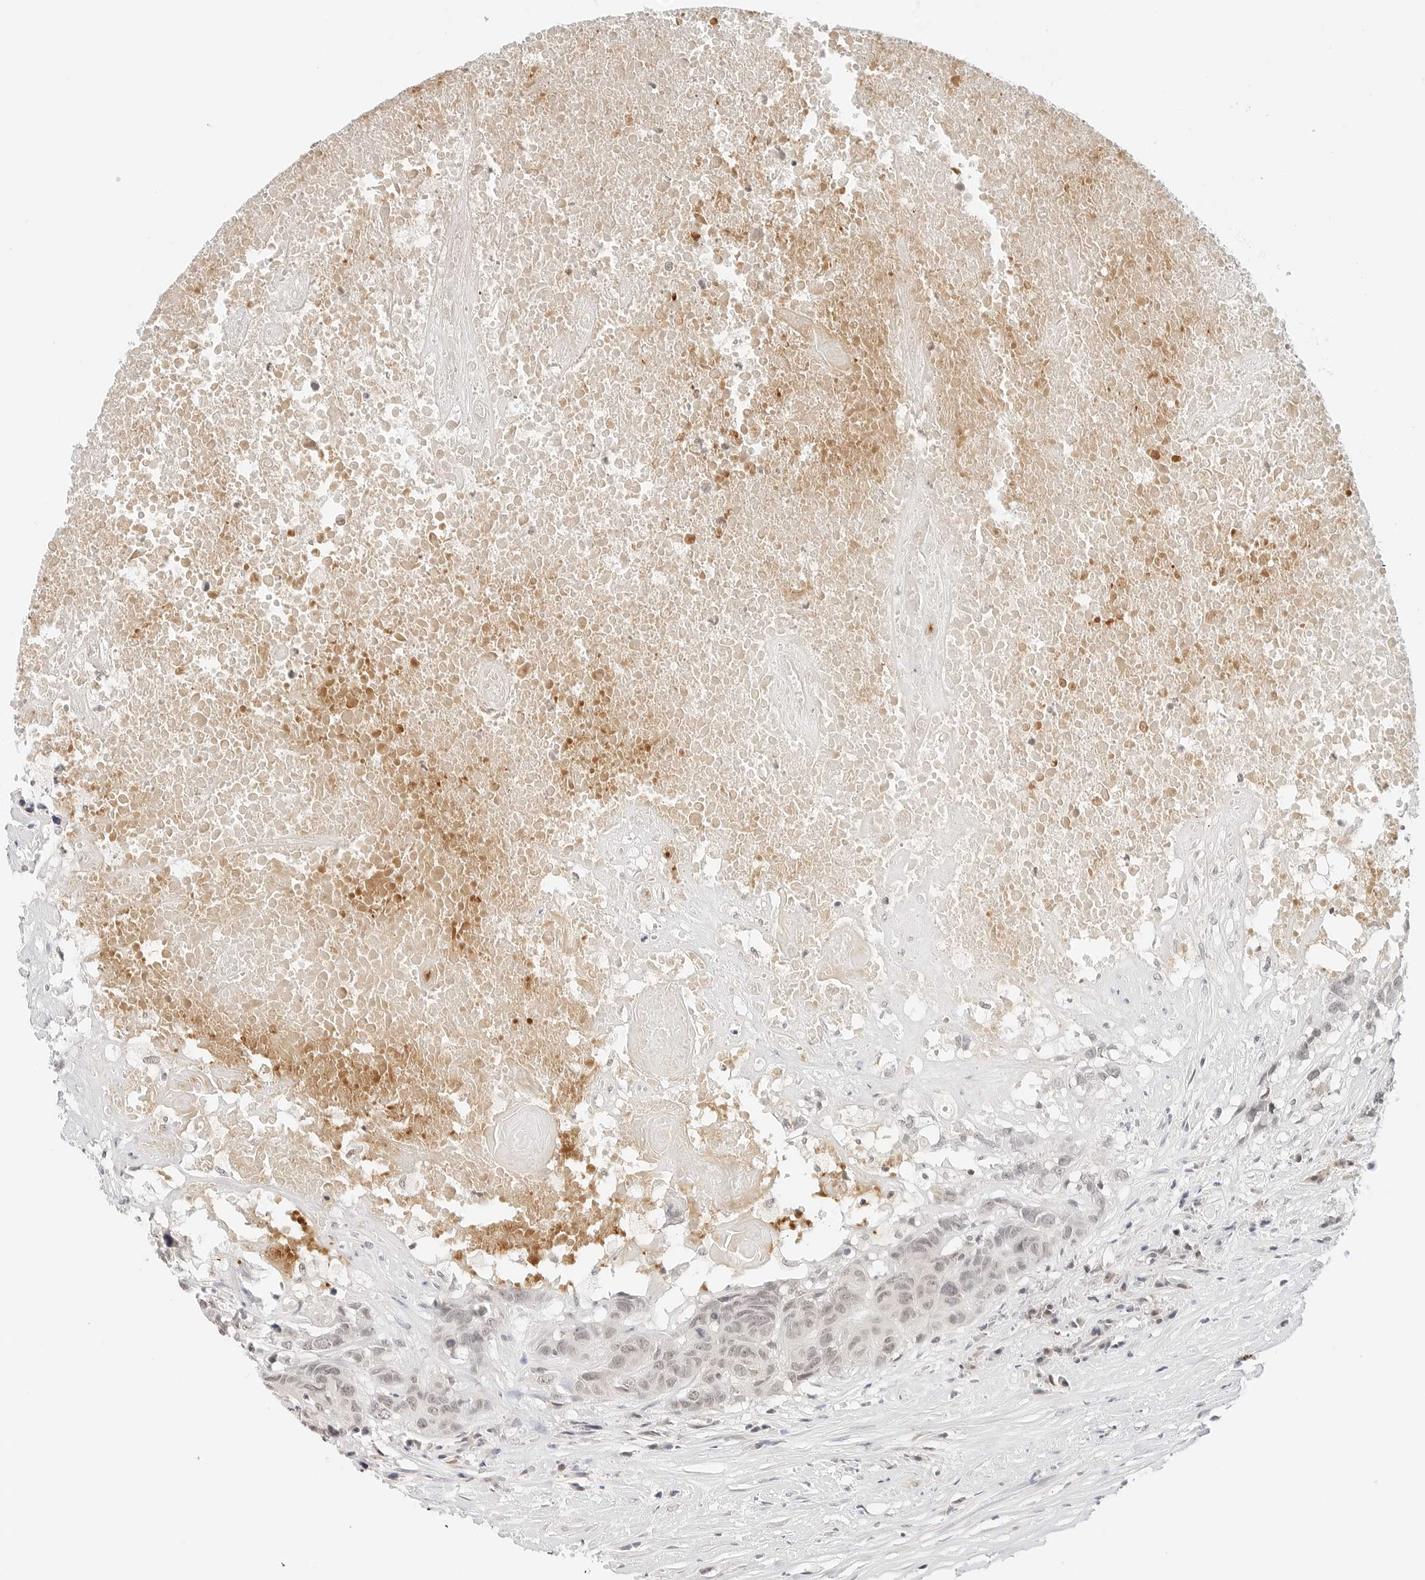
{"staining": {"intensity": "weak", "quantity": "25%-75%", "location": "nuclear"}, "tissue": "head and neck cancer", "cell_type": "Tumor cells", "image_type": "cancer", "snomed": [{"axis": "morphology", "description": "Squamous cell carcinoma, NOS"}, {"axis": "topography", "description": "Head-Neck"}], "caption": "A brown stain shows weak nuclear positivity of a protein in squamous cell carcinoma (head and neck) tumor cells.", "gene": "NEO1", "patient": {"sex": "male", "age": 66}}